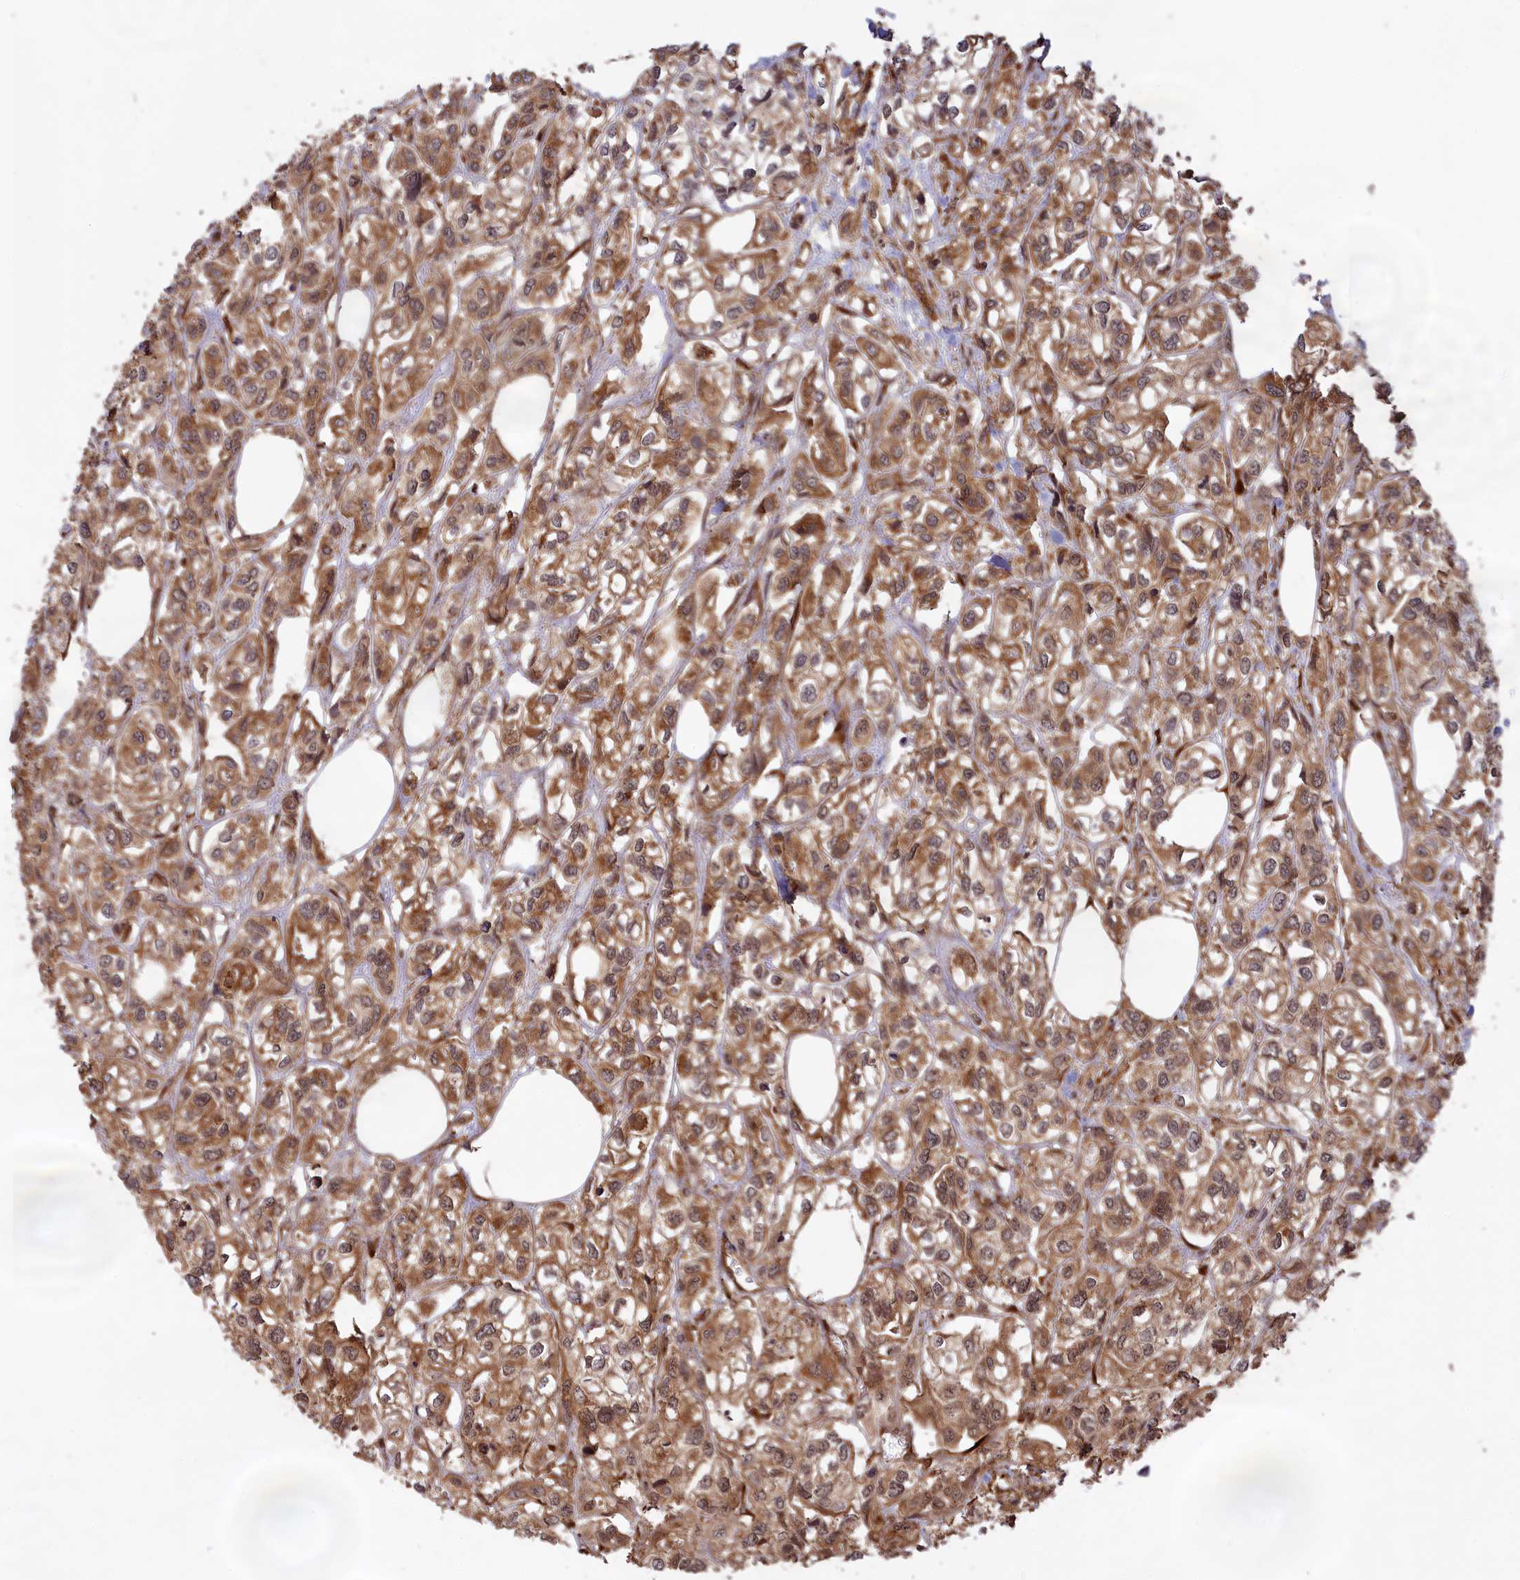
{"staining": {"intensity": "moderate", "quantity": ">75%", "location": "cytoplasmic/membranous,nuclear"}, "tissue": "urothelial cancer", "cell_type": "Tumor cells", "image_type": "cancer", "snomed": [{"axis": "morphology", "description": "Urothelial carcinoma, High grade"}, {"axis": "topography", "description": "Urinary bladder"}], "caption": "High-grade urothelial carcinoma stained with a protein marker shows moderate staining in tumor cells.", "gene": "CCDC174", "patient": {"sex": "male", "age": 67}}